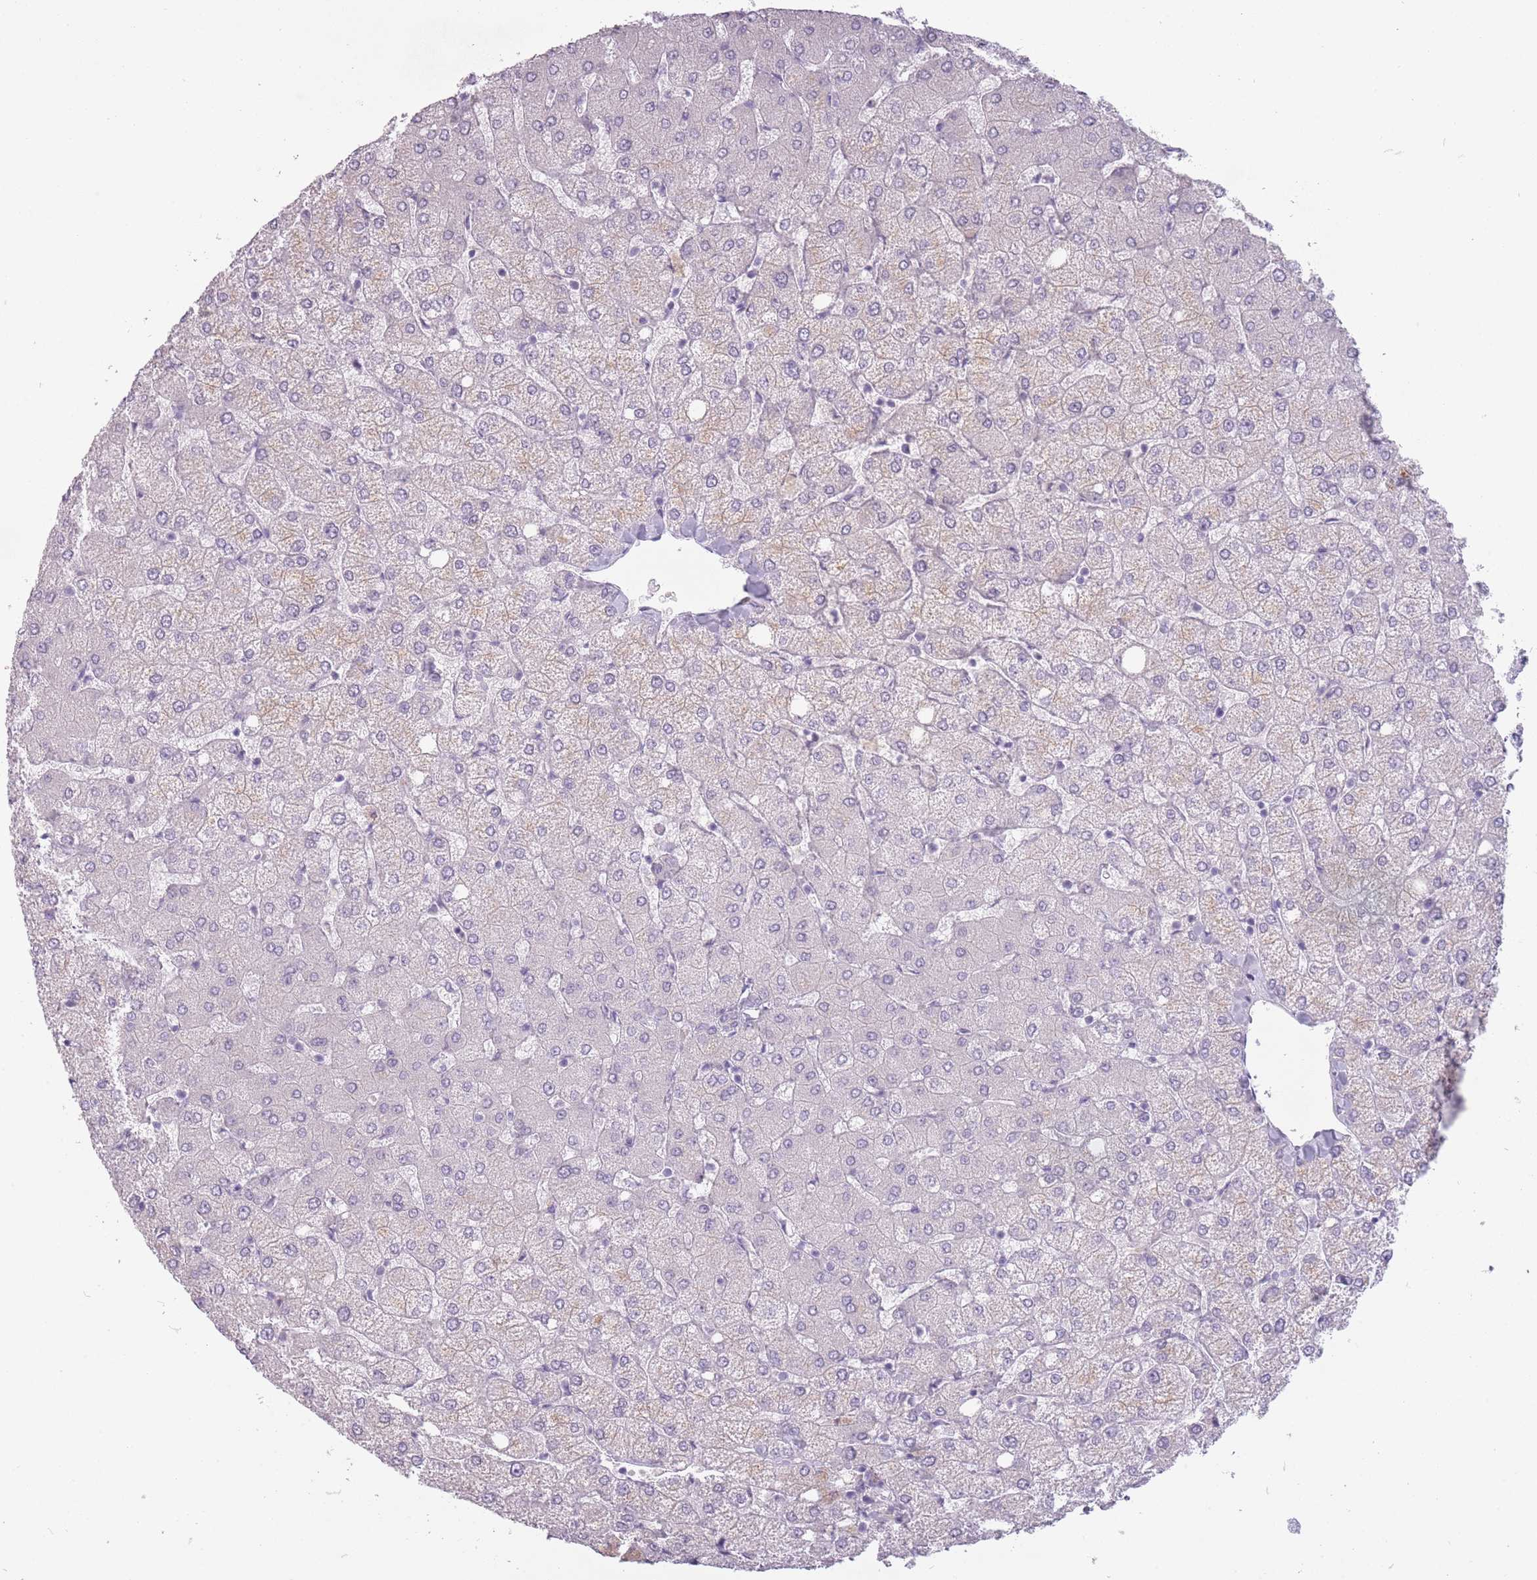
{"staining": {"intensity": "negative", "quantity": "none", "location": "none"}, "tissue": "liver", "cell_type": "Cholangiocytes", "image_type": "normal", "snomed": [{"axis": "morphology", "description": "Normal tissue, NOS"}, {"axis": "topography", "description": "Liver"}], "caption": "Protein analysis of benign liver demonstrates no significant positivity in cholangiocytes.", "gene": "RFX4", "patient": {"sex": "female", "age": 54}}